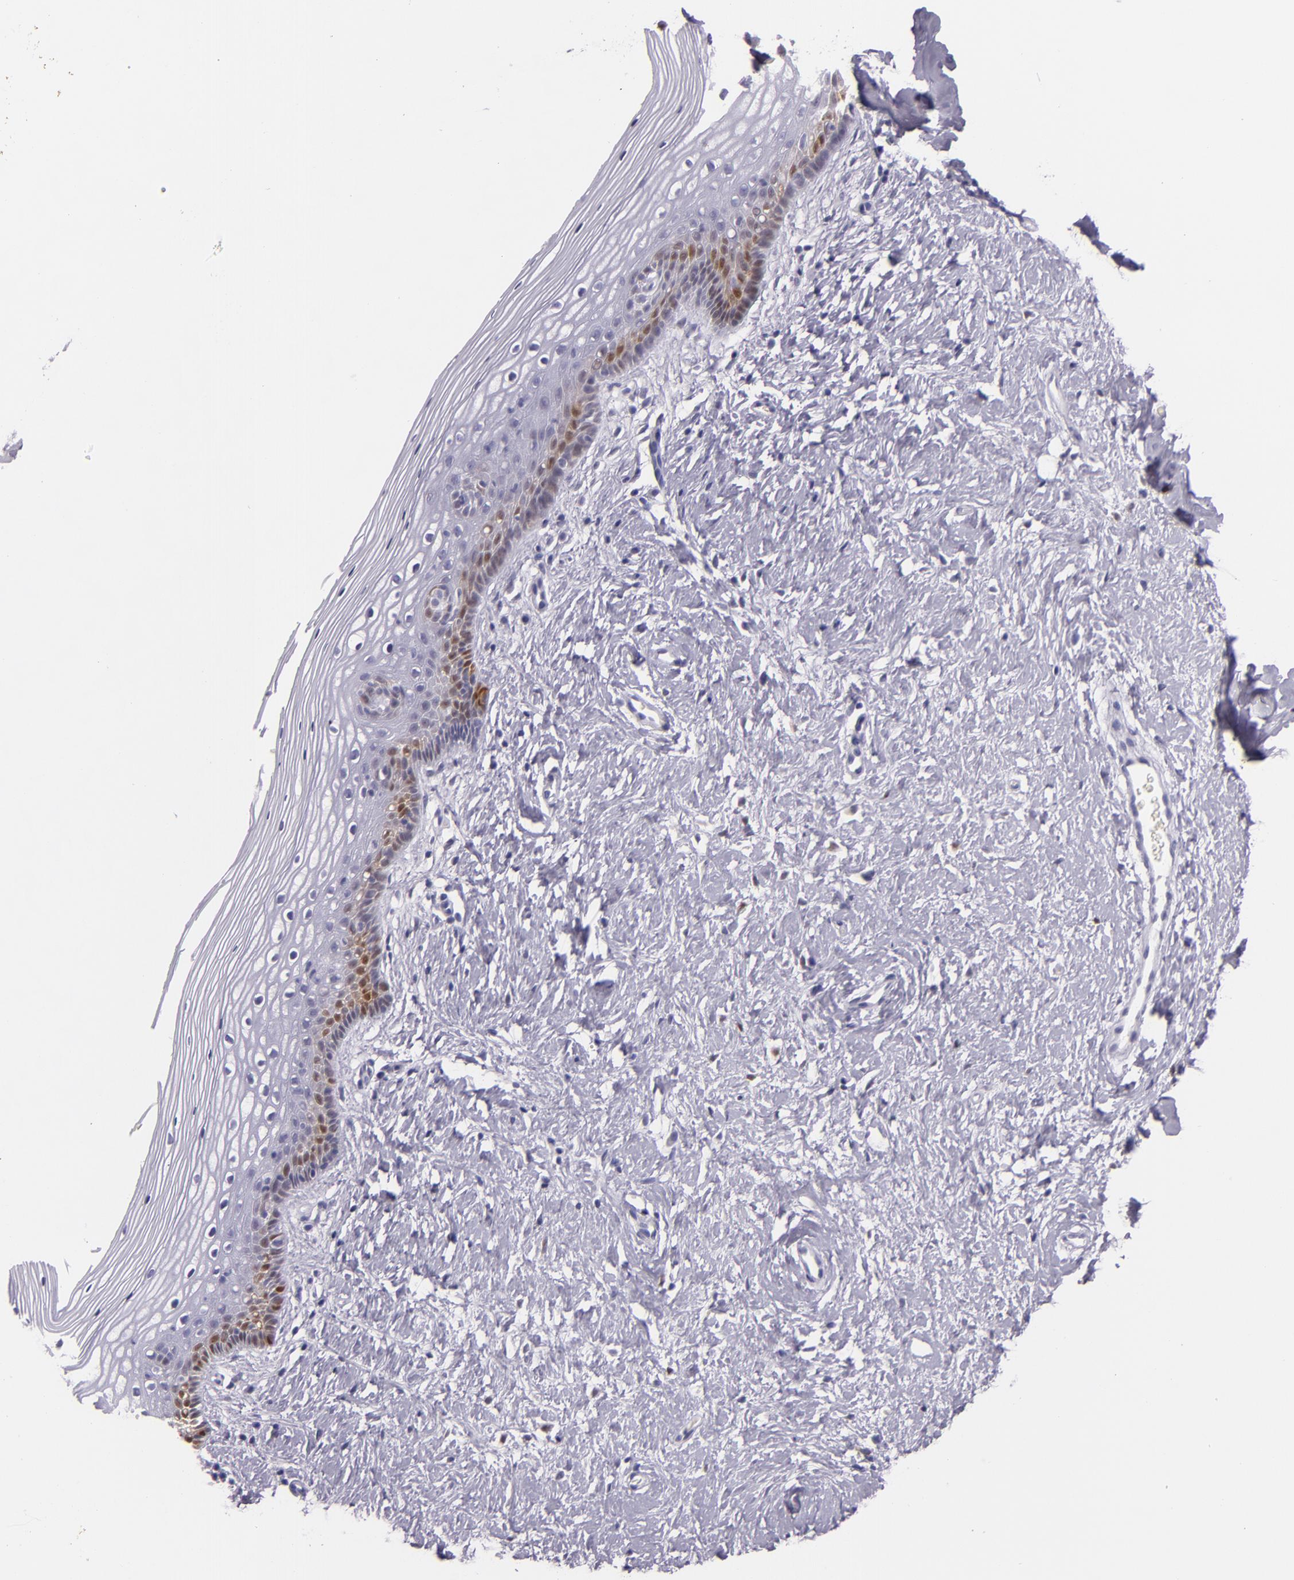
{"staining": {"intensity": "moderate", "quantity": "<25%", "location": "nuclear"}, "tissue": "vagina", "cell_type": "Squamous epithelial cells", "image_type": "normal", "snomed": [{"axis": "morphology", "description": "Normal tissue, NOS"}, {"axis": "topography", "description": "Vagina"}], "caption": "Immunohistochemical staining of unremarkable human vagina reveals low levels of moderate nuclear positivity in about <25% of squamous epithelial cells. (Stains: DAB in brown, nuclei in blue, Microscopy: brightfield microscopy at high magnification).", "gene": "MT1A", "patient": {"sex": "female", "age": 46}}